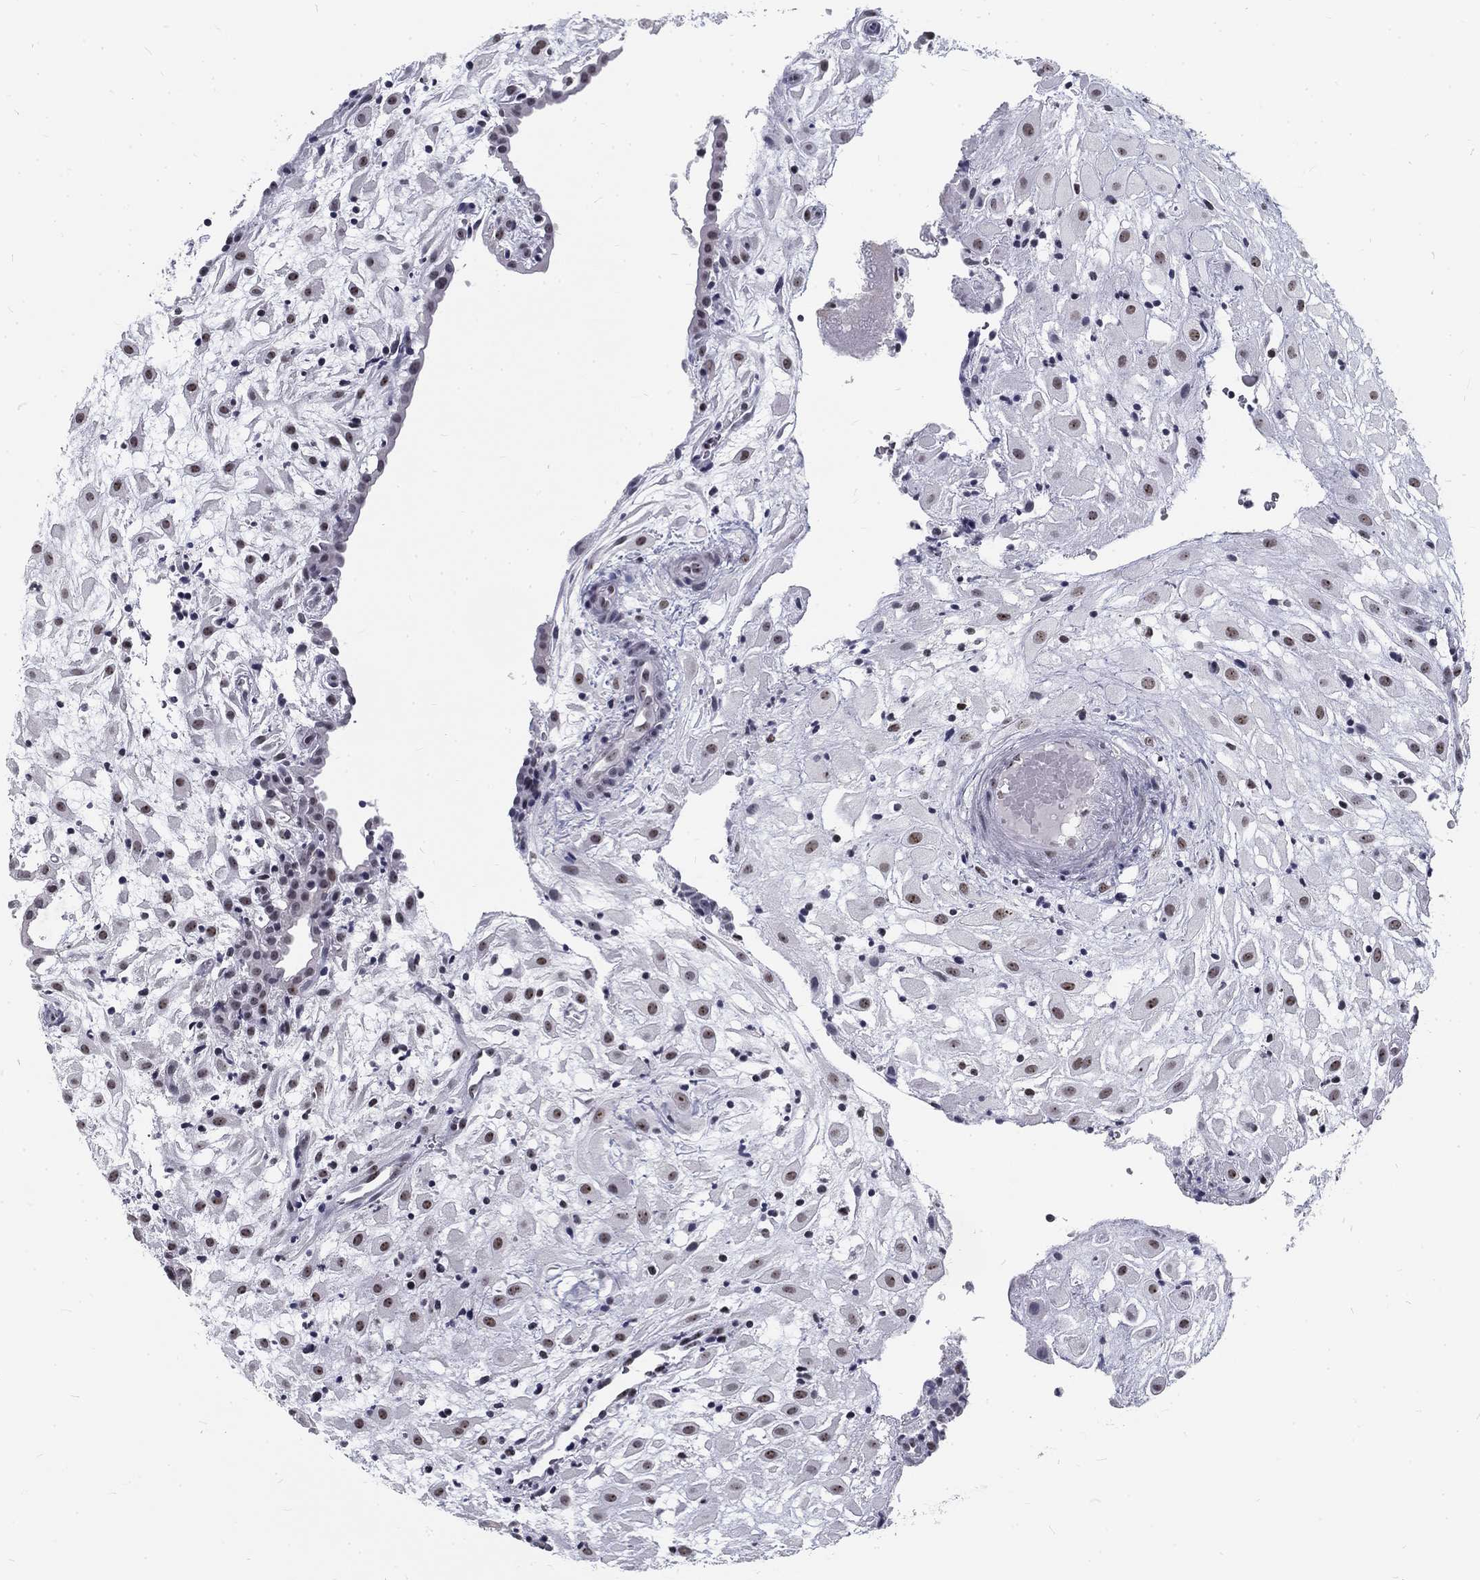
{"staining": {"intensity": "weak", "quantity": ">75%", "location": "nuclear"}, "tissue": "placenta", "cell_type": "Decidual cells", "image_type": "normal", "snomed": [{"axis": "morphology", "description": "Normal tissue, NOS"}, {"axis": "topography", "description": "Placenta"}], "caption": "Protein staining by immunohistochemistry shows weak nuclear staining in approximately >75% of decidual cells in unremarkable placenta. The protein of interest is stained brown, and the nuclei are stained in blue (DAB IHC with brightfield microscopy, high magnification).", "gene": "SNORC", "patient": {"sex": "female", "age": 24}}